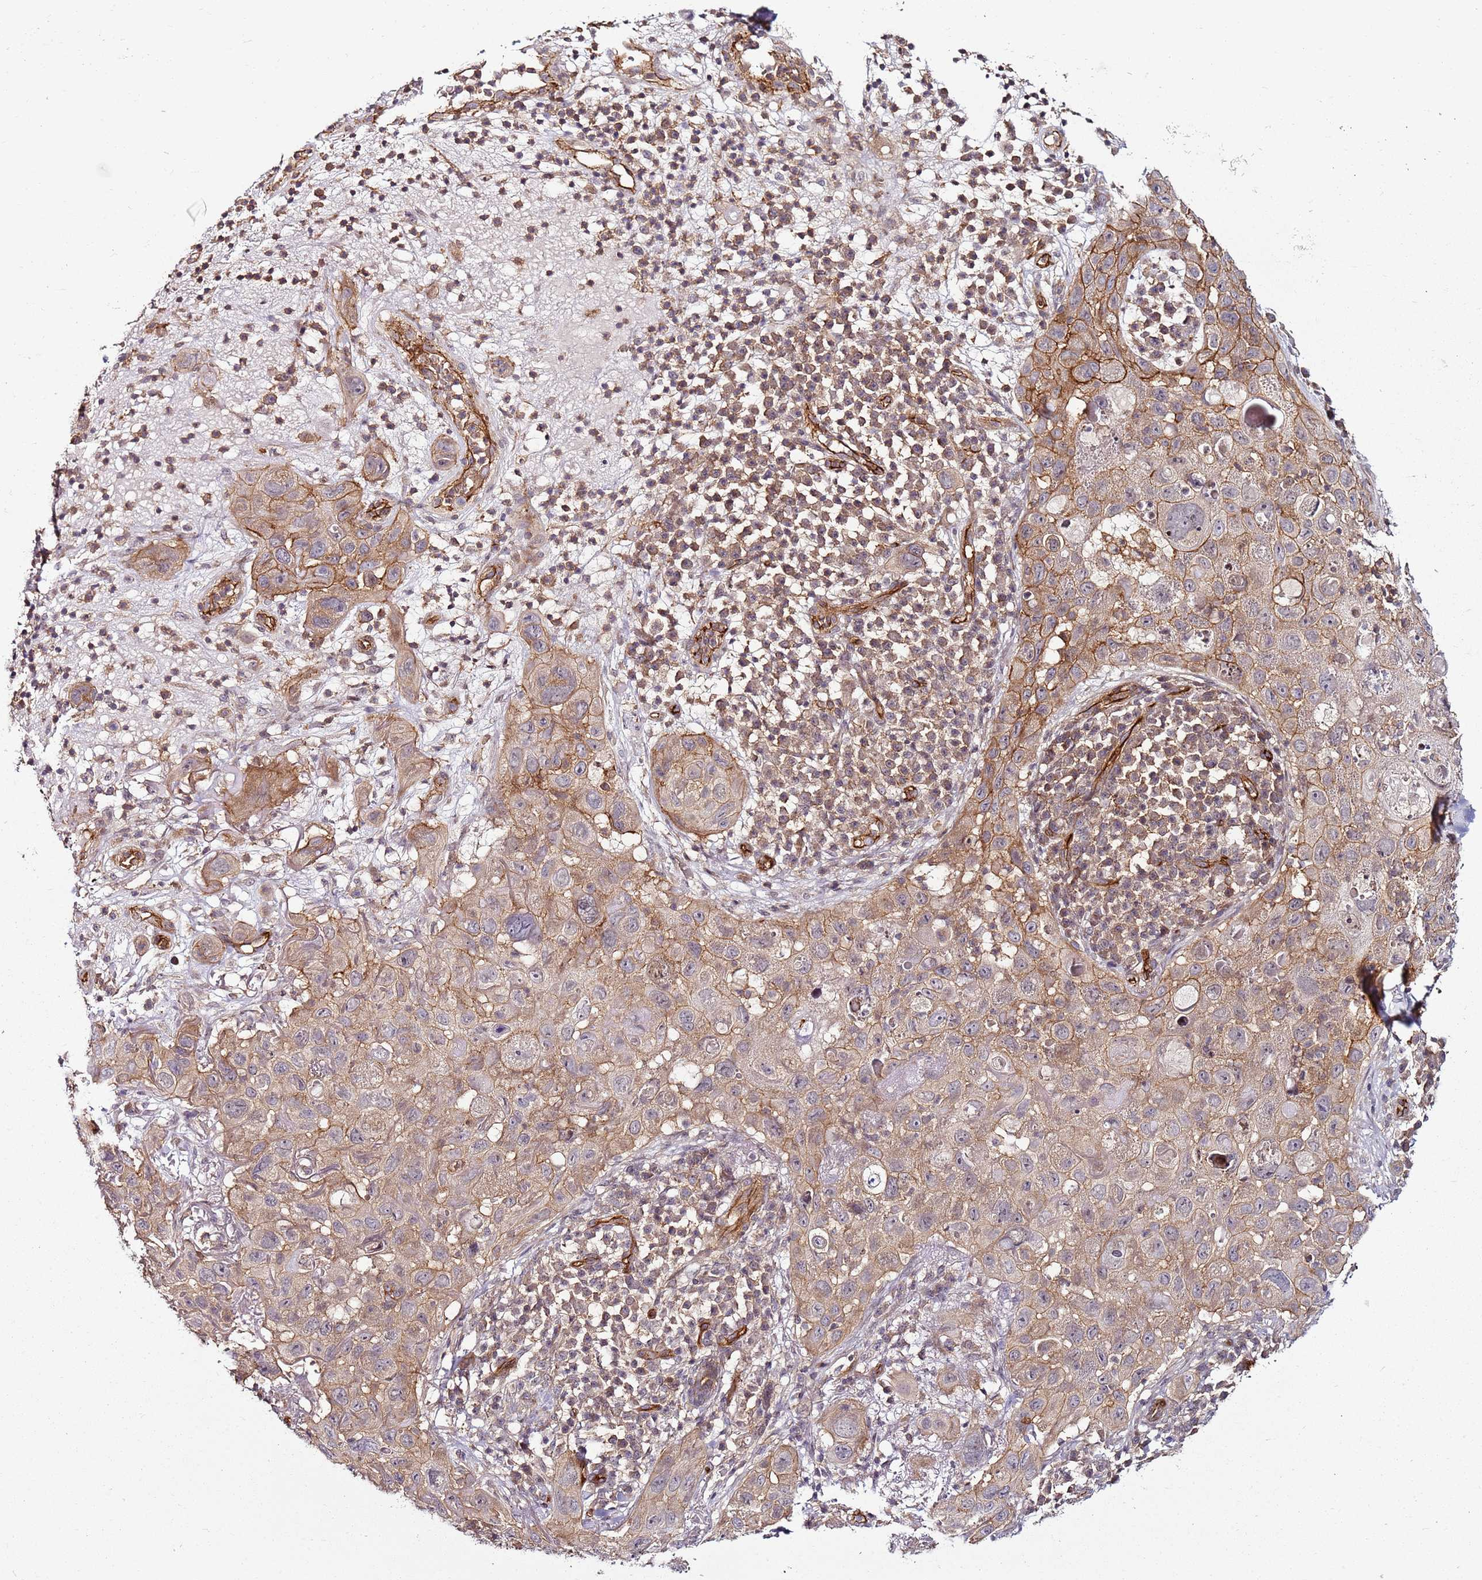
{"staining": {"intensity": "weak", "quantity": ">75%", "location": "cytoplasmic/membranous"}, "tissue": "skin cancer", "cell_type": "Tumor cells", "image_type": "cancer", "snomed": [{"axis": "morphology", "description": "Squamous cell carcinoma in situ, NOS"}, {"axis": "morphology", "description": "Squamous cell carcinoma, NOS"}, {"axis": "topography", "description": "Skin"}], "caption": "IHC of squamous cell carcinoma (skin) displays low levels of weak cytoplasmic/membranous positivity in approximately >75% of tumor cells.", "gene": "CCNYL1", "patient": {"sex": "male", "age": 93}}